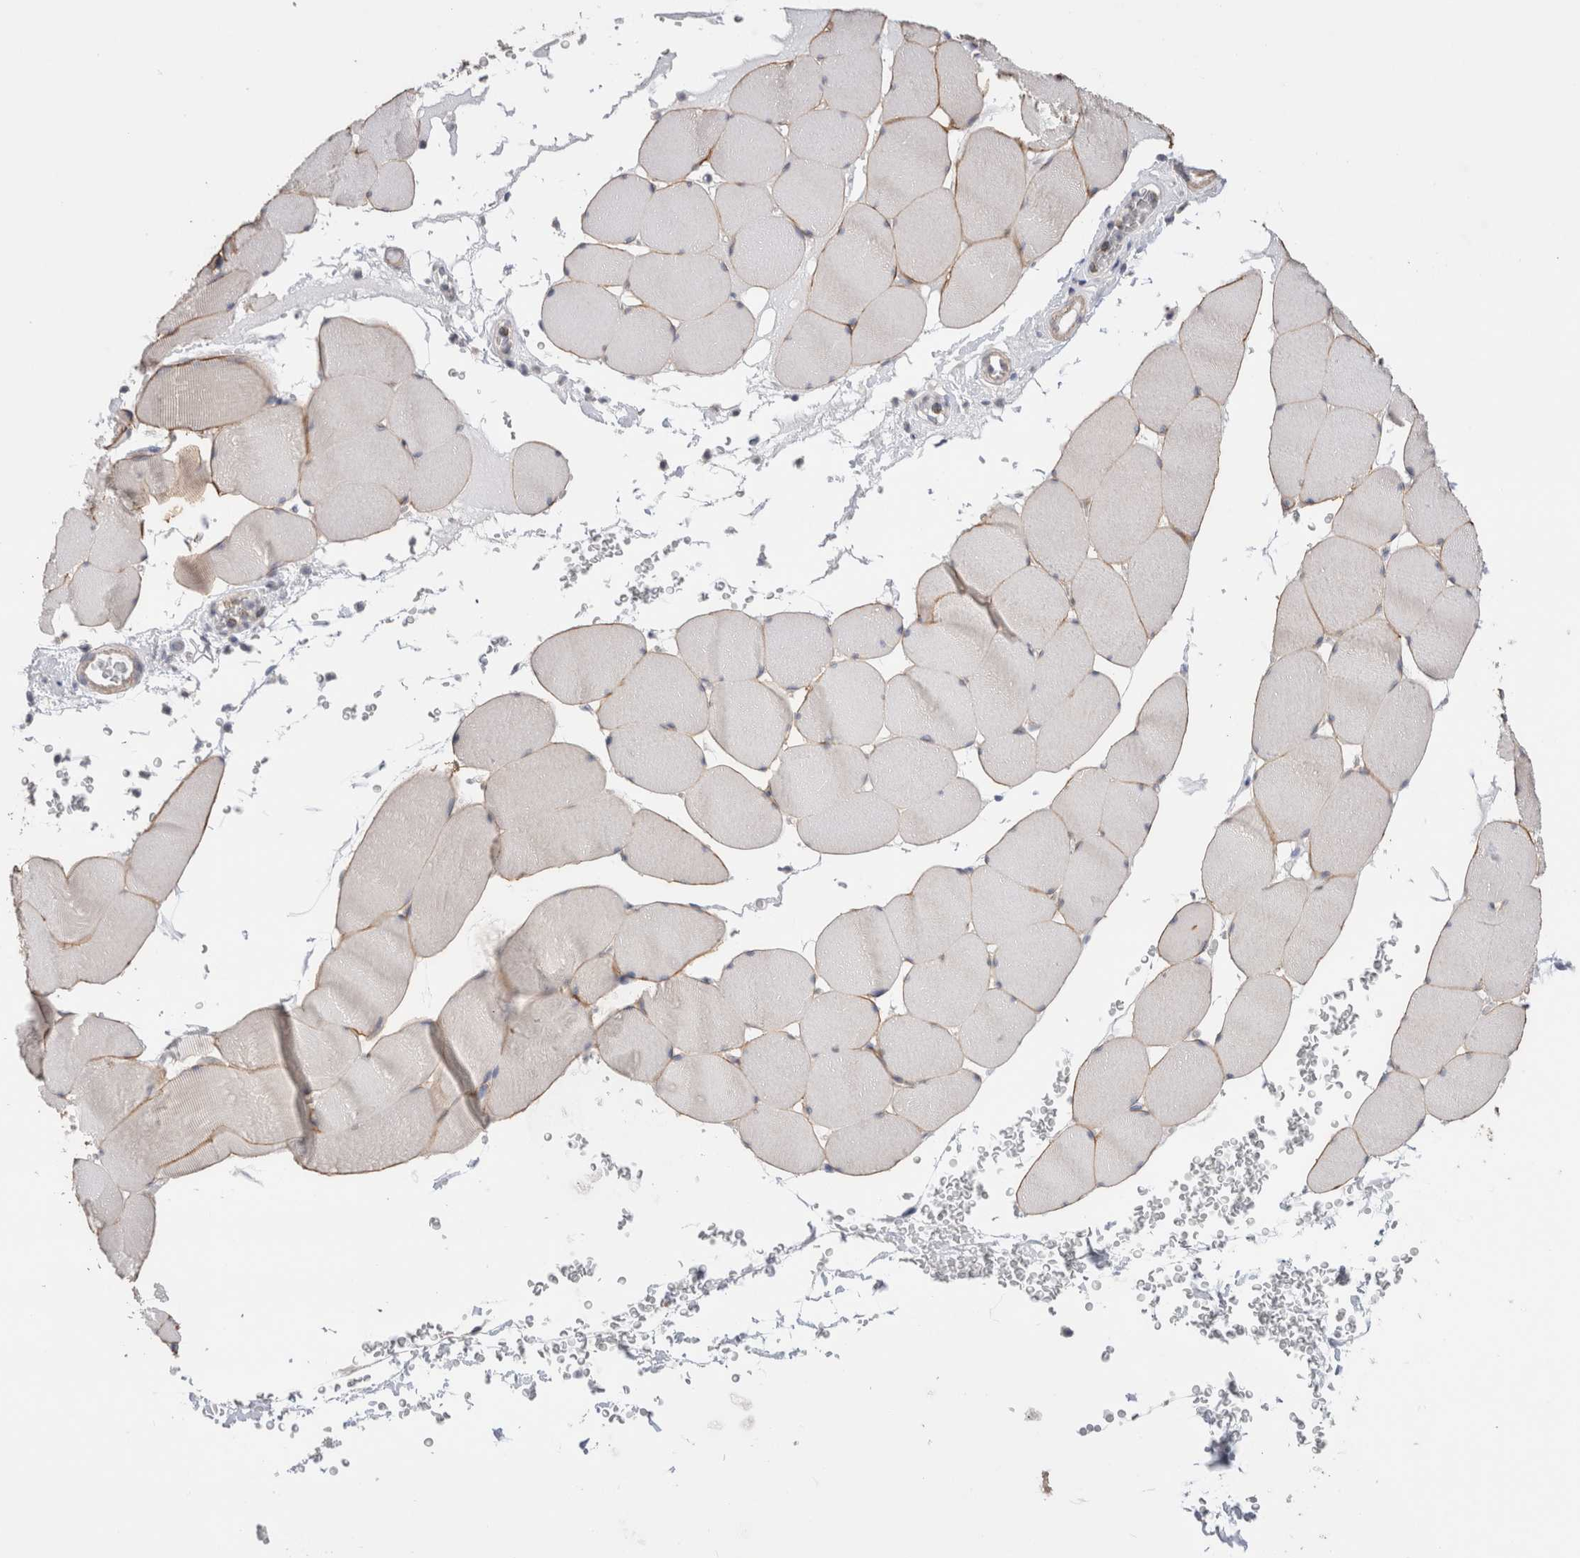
{"staining": {"intensity": "moderate", "quantity": "25%-75%", "location": "cytoplasmic/membranous"}, "tissue": "skeletal muscle", "cell_type": "Myocytes", "image_type": "normal", "snomed": [{"axis": "morphology", "description": "Normal tissue, NOS"}, {"axis": "topography", "description": "Skeletal muscle"}], "caption": "An immunohistochemistry photomicrograph of benign tissue is shown. Protein staining in brown labels moderate cytoplasmic/membranous positivity in skeletal muscle within myocytes.", "gene": "DMD", "patient": {"sex": "male", "age": 62}}